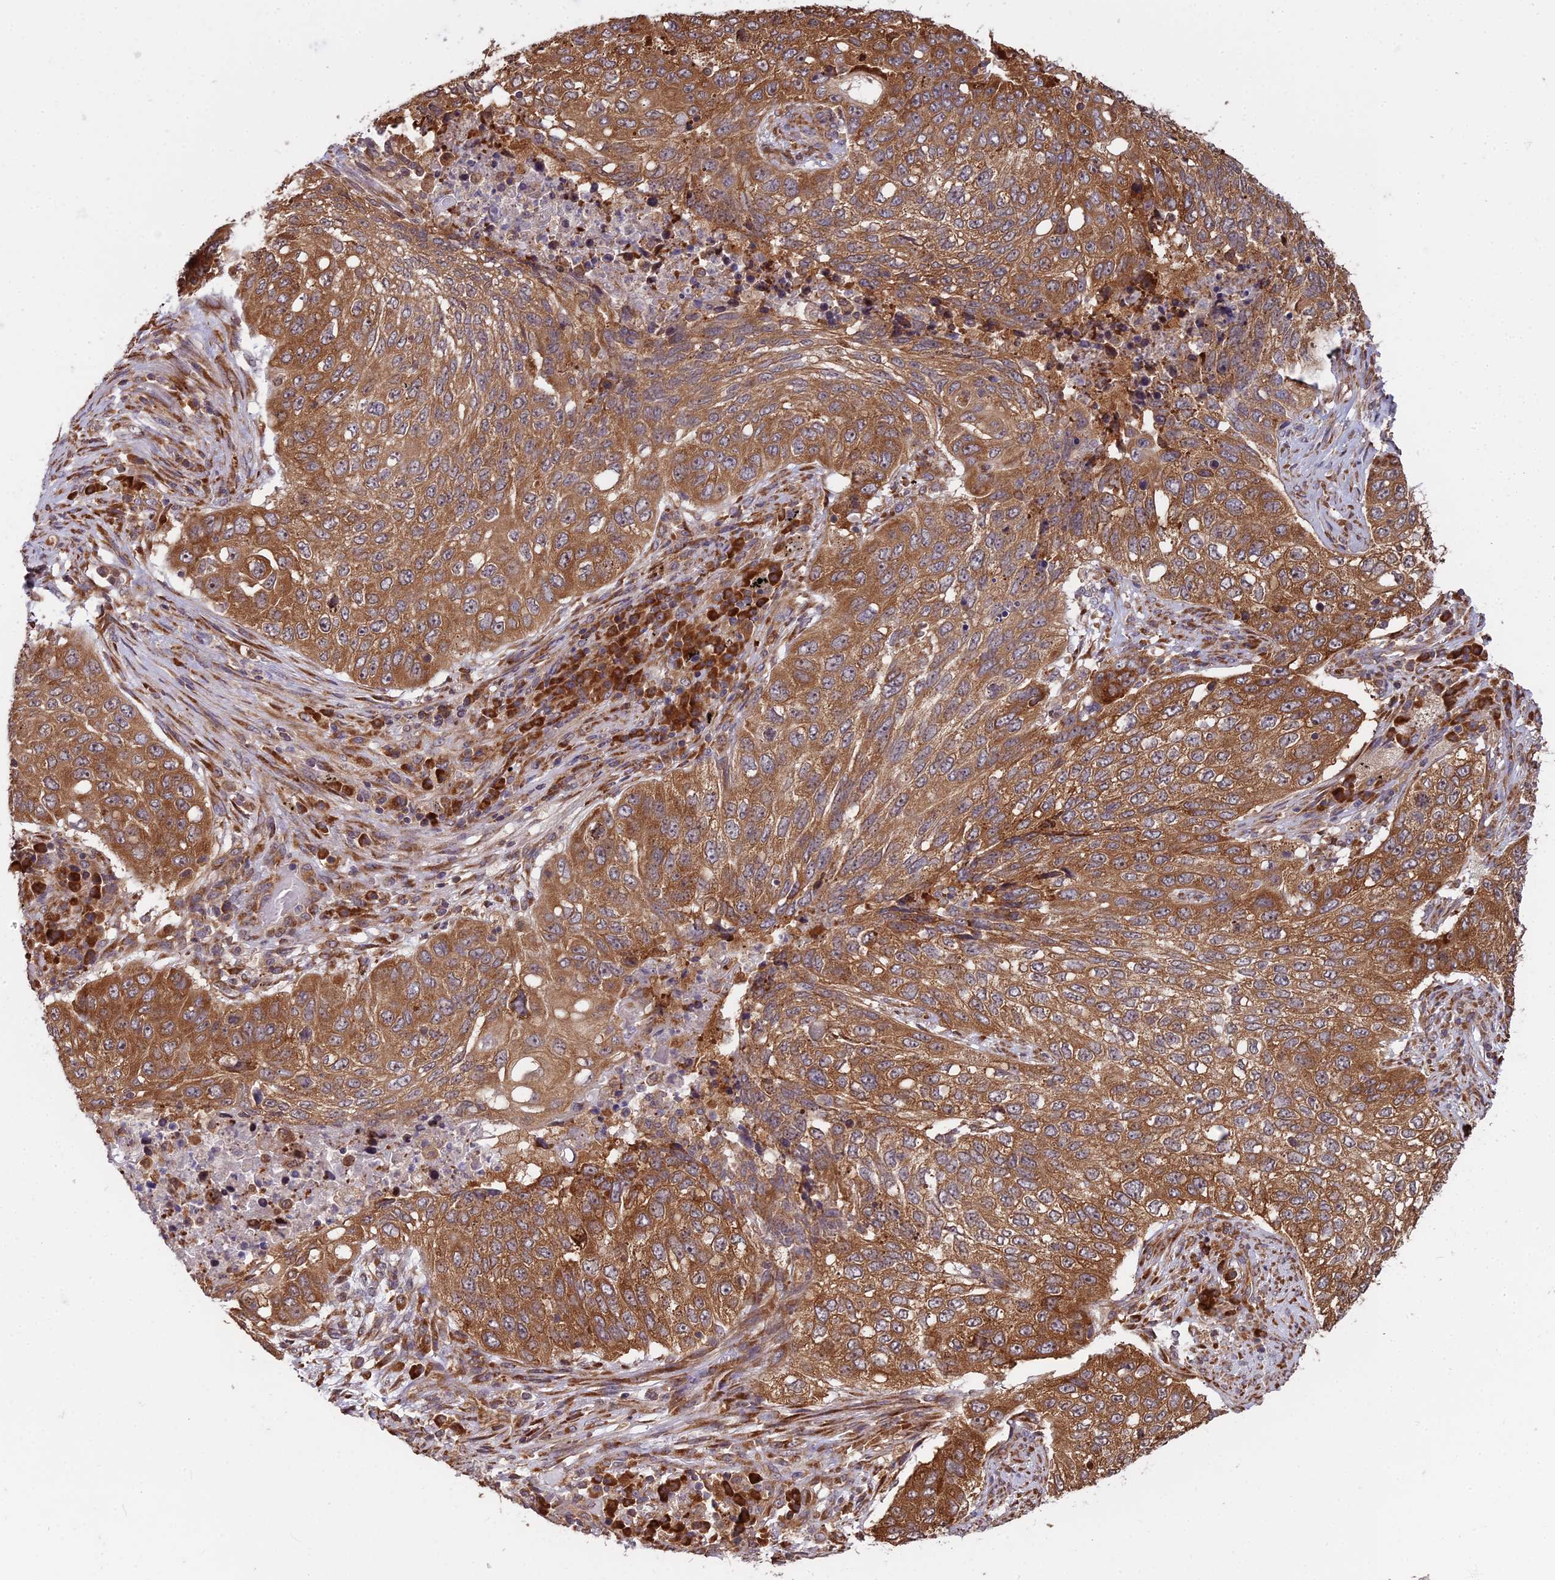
{"staining": {"intensity": "moderate", "quantity": ">75%", "location": "cytoplasmic/membranous"}, "tissue": "lung cancer", "cell_type": "Tumor cells", "image_type": "cancer", "snomed": [{"axis": "morphology", "description": "Squamous cell carcinoma, NOS"}, {"axis": "topography", "description": "Lung"}], "caption": "High-magnification brightfield microscopy of lung cancer stained with DAB (brown) and counterstained with hematoxylin (blue). tumor cells exhibit moderate cytoplasmic/membranous expression is present in about>75% of cells.", "gene": "RPL26", "patient": {"sex": "female", "age": 63}}